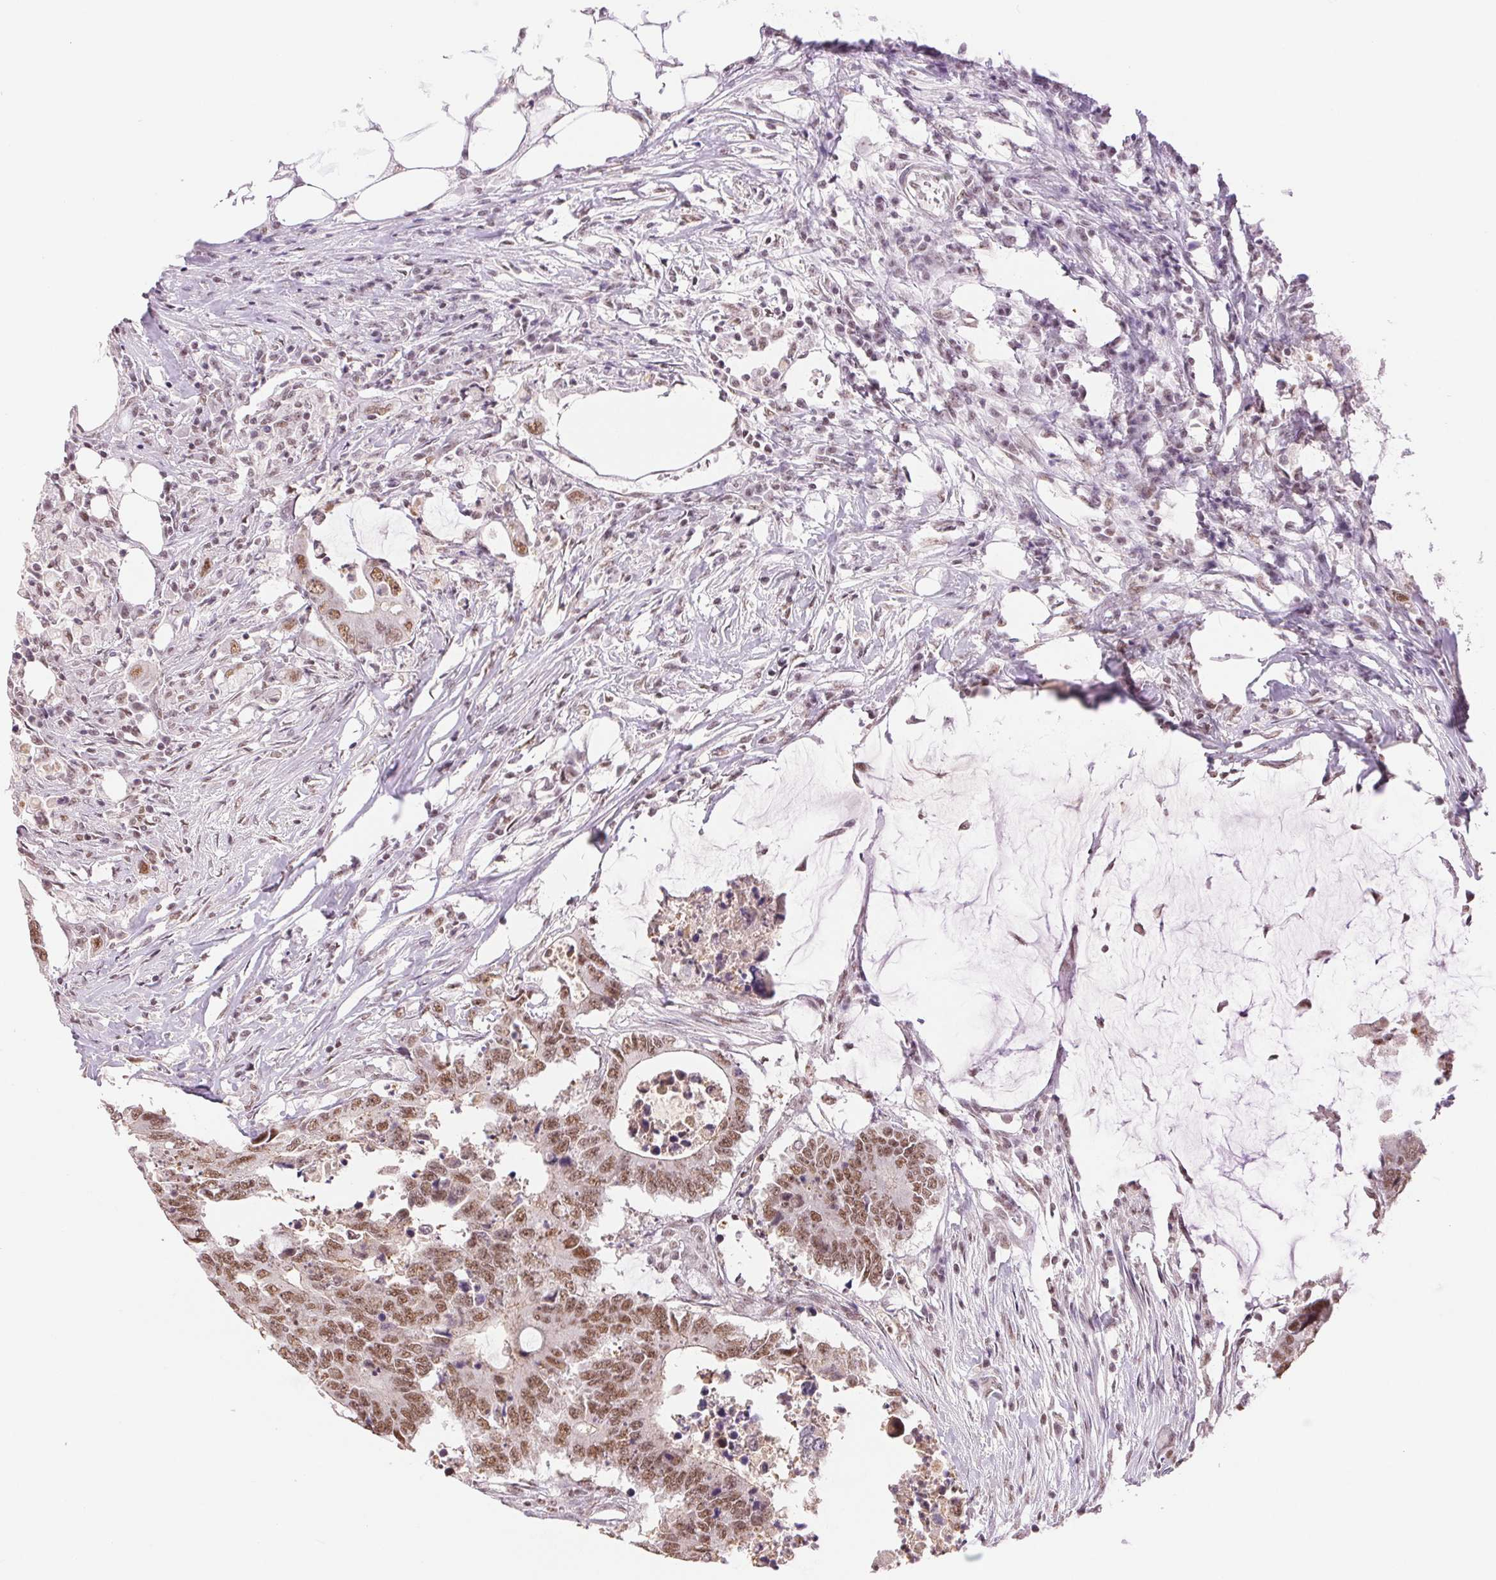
{"staining": {"intensity": "moderate", "quantity": ">75%", "location": "nuclear"}, "tissue": "colorectal cancer", "cell_type": "Tumor cells", "image_type": "cancer", "snomed": [{"axis": "morphology", "description": "Adenocarcinoma, NOS"}, {"axis": "topography", "description": "Colon"}], "caption": "Brown immunohistochemical staining in human colorectal cancer reveals moderate nuclear staining in approximately >75% of tumor cells.", "gene": "RPRD1B", "patient": {"sex": "male", "age": 71}}